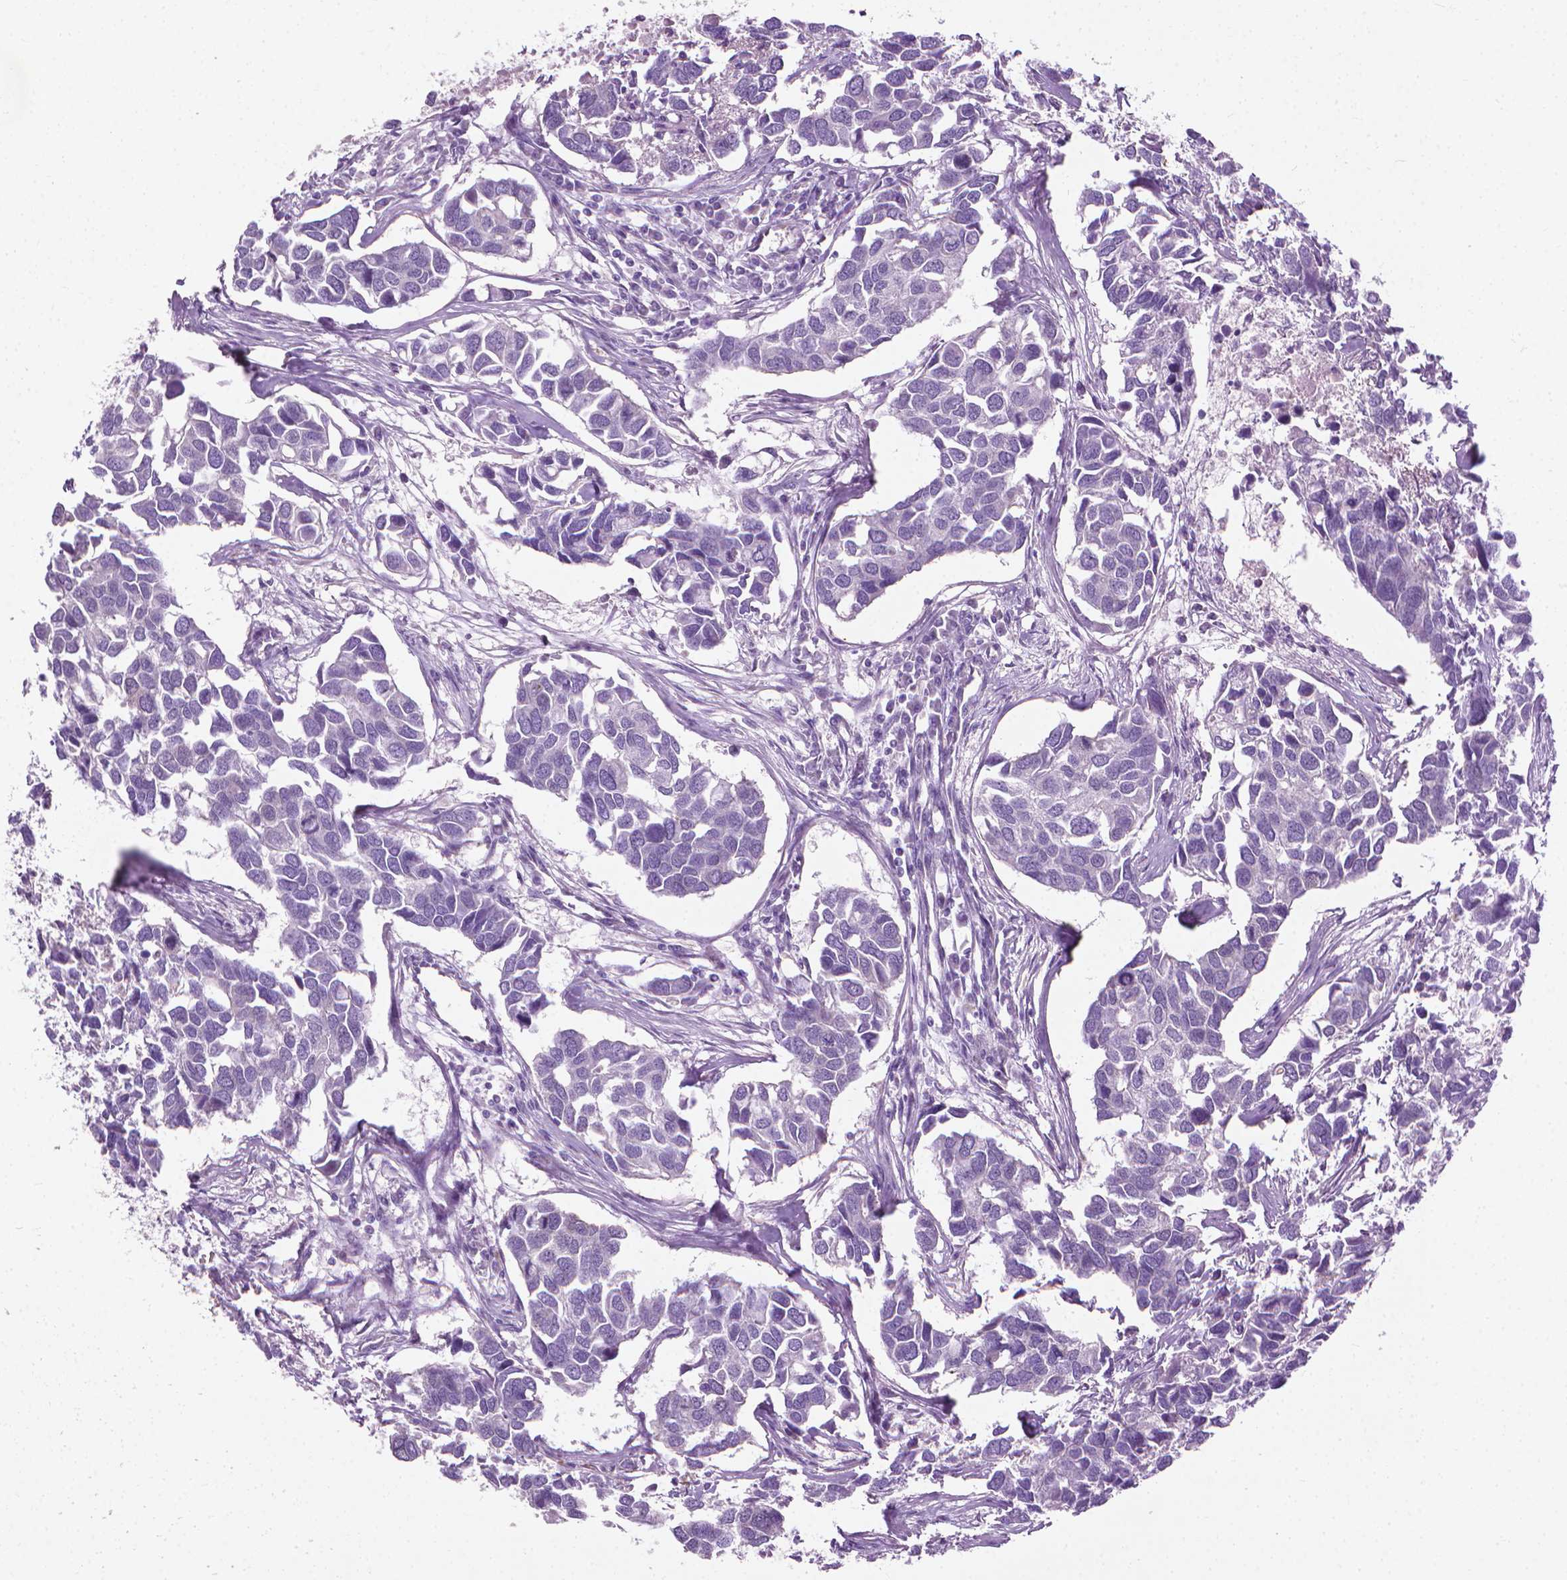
{"staining": {"intensity": "negative", "quantity": "none", "location": "none"}, "tissue": "breast cancer", "cell_type": "Tumor cells", "image_type": "cancer", "snomed": [{"axis": "morphology", "description": "Duct carcinoma"}, {"axis": "topography", "description": "Breast"}], "caption": "Immunohistochemistry (IHC) micrograph of breast infiltrating ductal carcinoma stained for a protein (brown), which shows no staining in tumor cells. The staining was performed using DAB to visualize the protein expression in brown, while the nuclei were stained in blue with hematoxylin (Magnification: 20x).", "gene": "KRT73", "patient": {"sex": "female", "age": 83}}